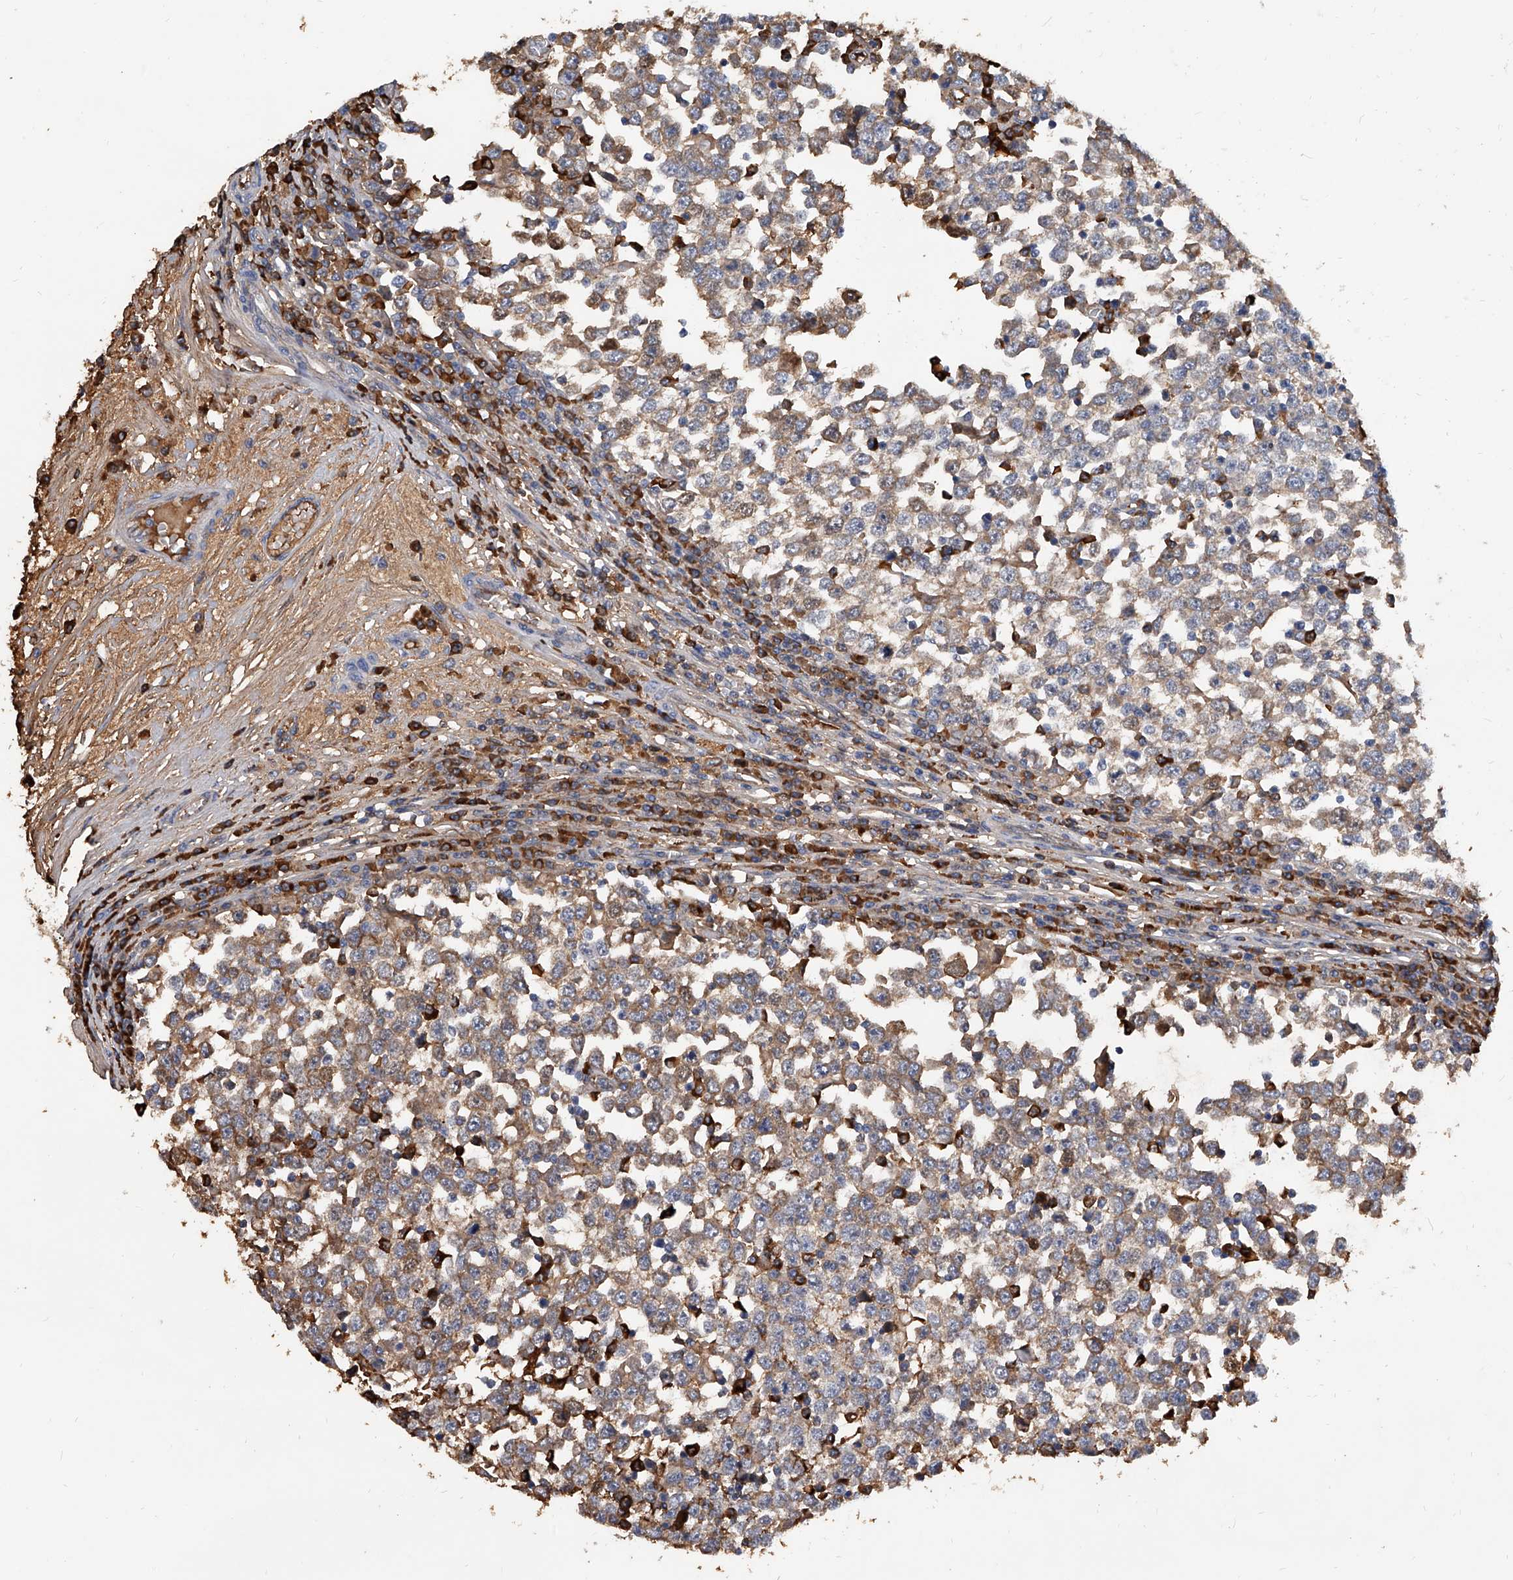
{"staining": {"intensity": "moderate", "quantity": ">75%", "location": "cytoplasmic/membranous"}, "tissue": "testis cancer", "cell_type": "Tumor cells", "image_type": "cancer", "snomed": [{"axis": "morphology", "description": "Seminoma, NOS"}, {"axis": "topography", "description": "Testis"}], "caption": "DAB (3,3'-diaminobenzidine) immunohistochemical staining of testis seminoma reveals moderate cytoplasmic/membranous protein positivity in about >75% of tumor cells.", "gene": "ZNF25", "patient": {"sex": "male", "age": 65}}